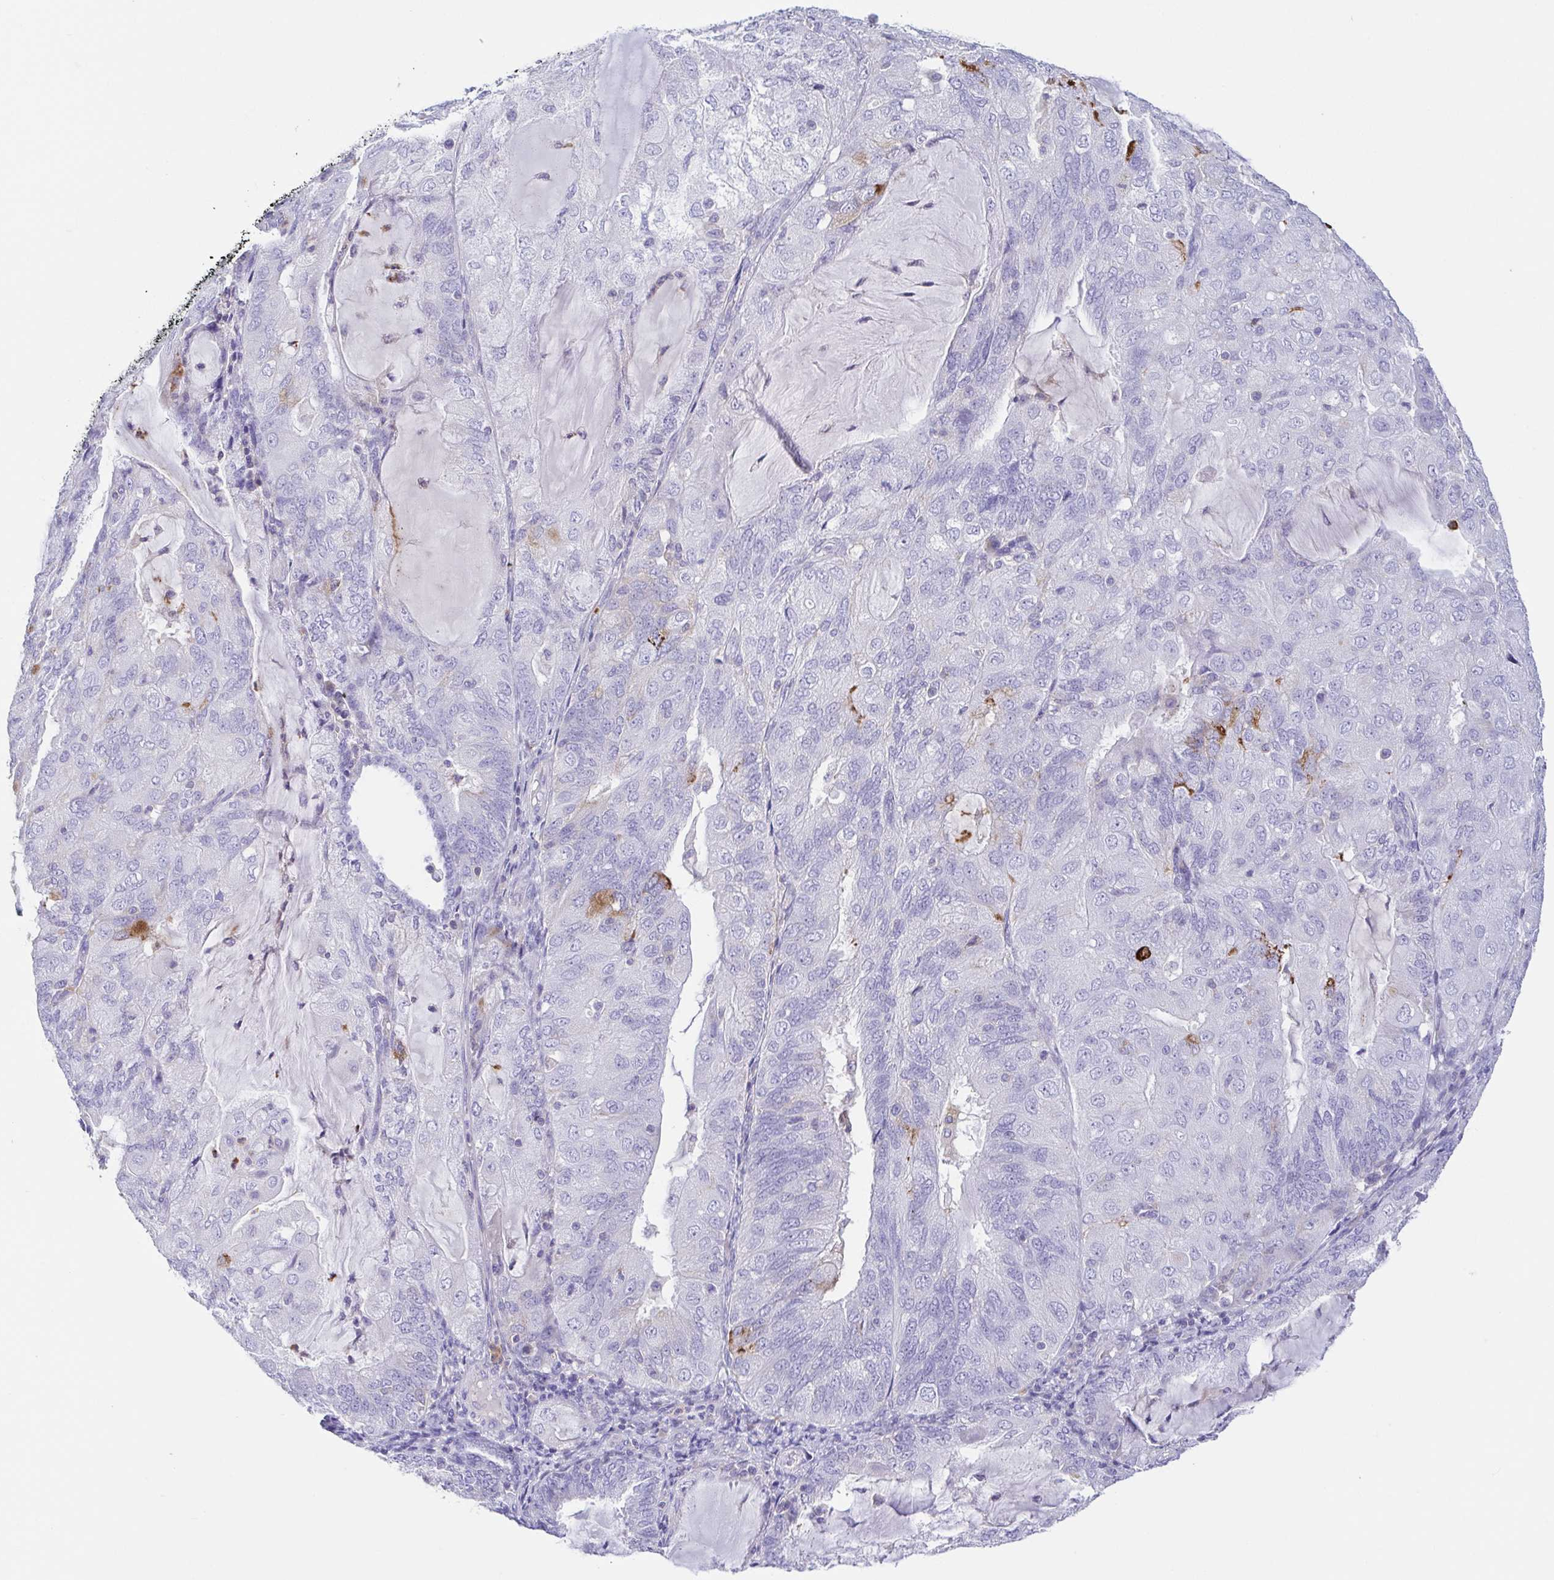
{"staining": {"intensity": "moderate", "quantity": "<25%", "location": "cytoplasmic/membranous"}, "tissue": "endometrial cancer", "cell_type": "Tumor cells", "image_type": "cancer", "snomed": [{"axis": "morphology", "description": "Adenocarcinoma, NOS"}, {"axis": "topography", "description": "Endometrium"}], "caption": "High-magnification brightfield microscopy of endometrial adenocarcinoma stained with DAB (brown) and counterstained with hematoxylin (blue). tumor cells exhibit moderate cytoplasmic/membranous expression is seen in about<25% of cells. The protein is stained brown, and the nuclei are stained in blue (DAB IHC with brightfield microscopy, high magnification).", "gene": "ARPP21", "patient": {"sex": "female", "age": 81}}